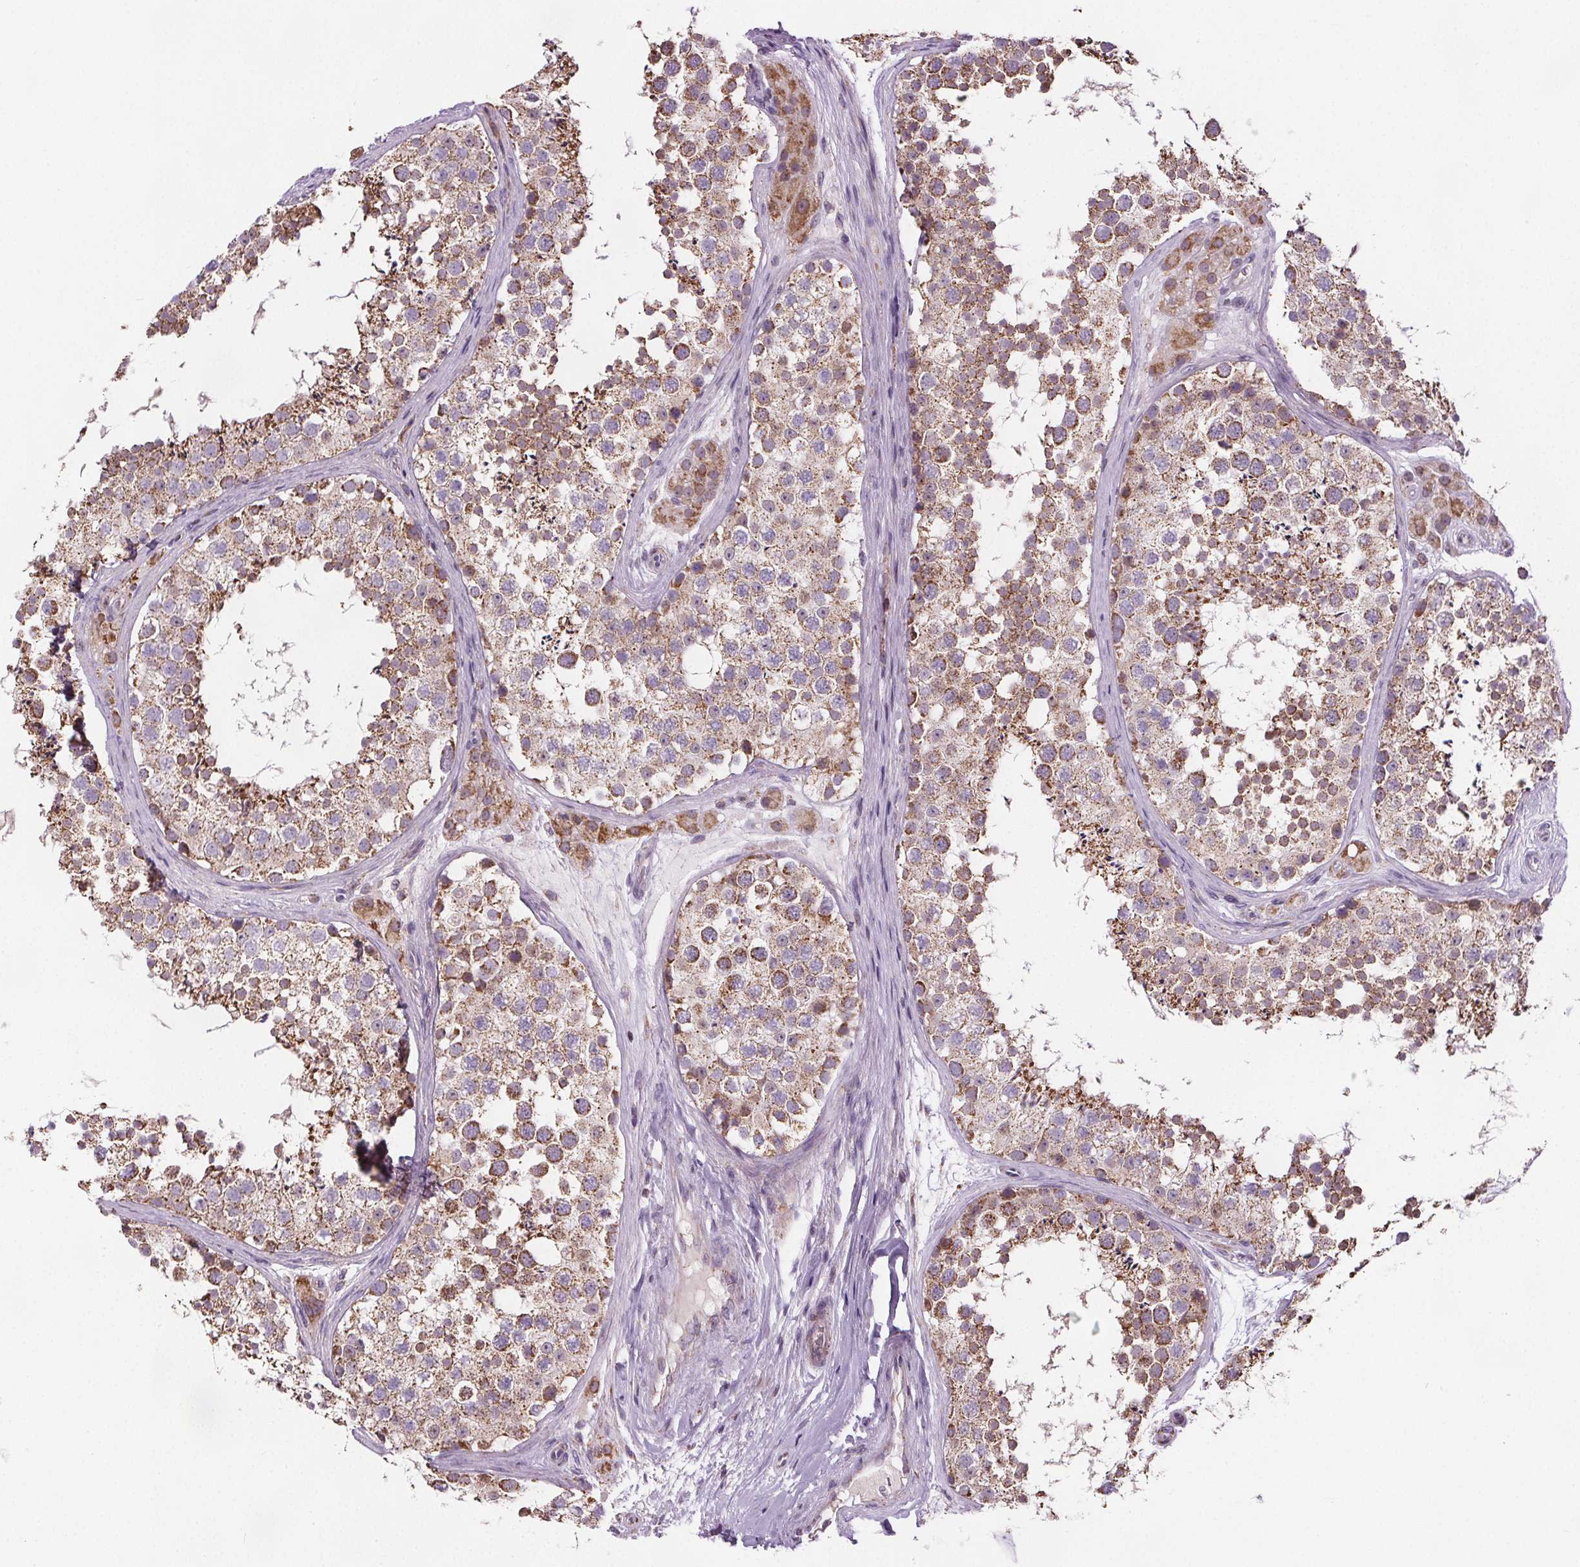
{"staining": {"intensity": "strong", "quantity": ">75%", "location": "cytoplasmic/membranous"}, "tissue": "testis", "cell_type": "Cells in seminiferous ducts", "image_type": "normal", "snomed": [{"axis": "morphology", "description": "Normal tissue, NOS"}, {"axis": "topography", "description": "Testis"}], "caption": "About >75% of cells in seminiferous ducts in unremarkable testis demonstrate strong cytoplasmic/membranous protein expression as visualized by brown immunohistochemical staining.", "gene": "SUCLA2", "patient": {"sex": "male", "age": 41}}